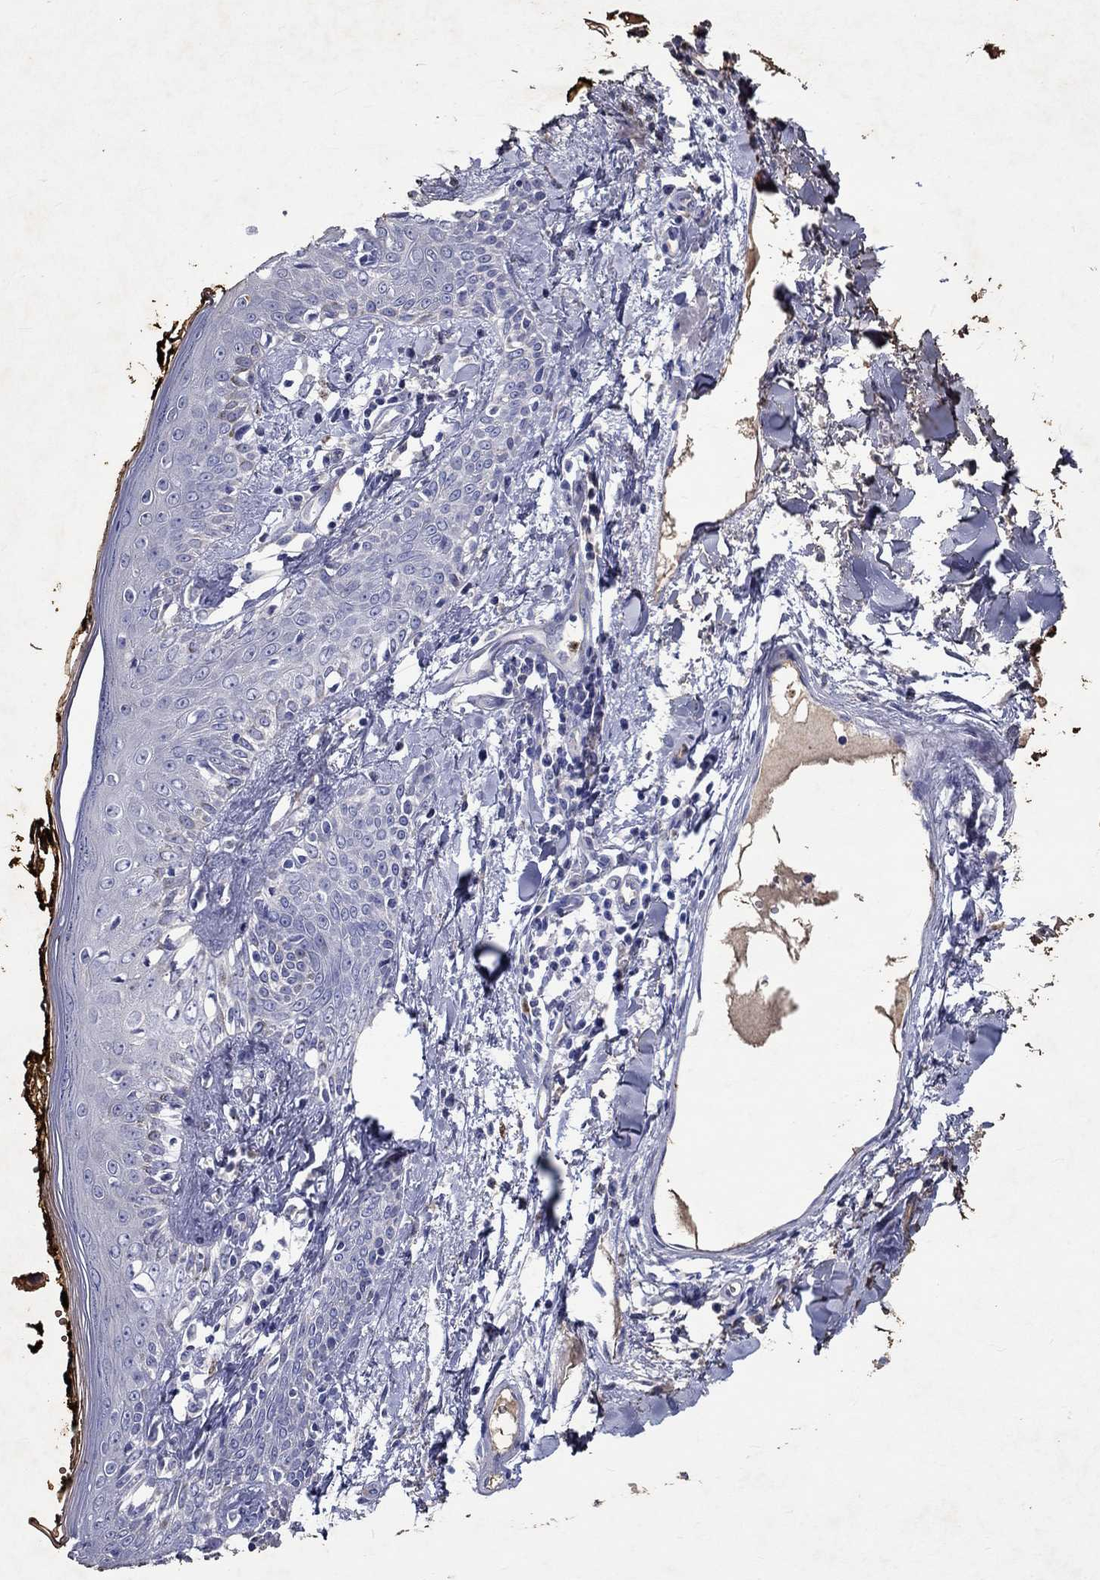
{"staining": {"intensity": "negative", "quantity": "none", "location": "none"}, "tissue": "skin", "cell_type": "Fibroblasts", "image_type": "normal", "snomed": [{"axis": "morphology", "description": "Normal tissue, NOS"}, {"axis": "topography", "description": "Skin"}], "caption": "Skin stained for a protein using immunohistochemistry (IHC) displays no positivity fibroblasts.", "gene": "EPX", "patient": {"sex": "male", "age": 76}}